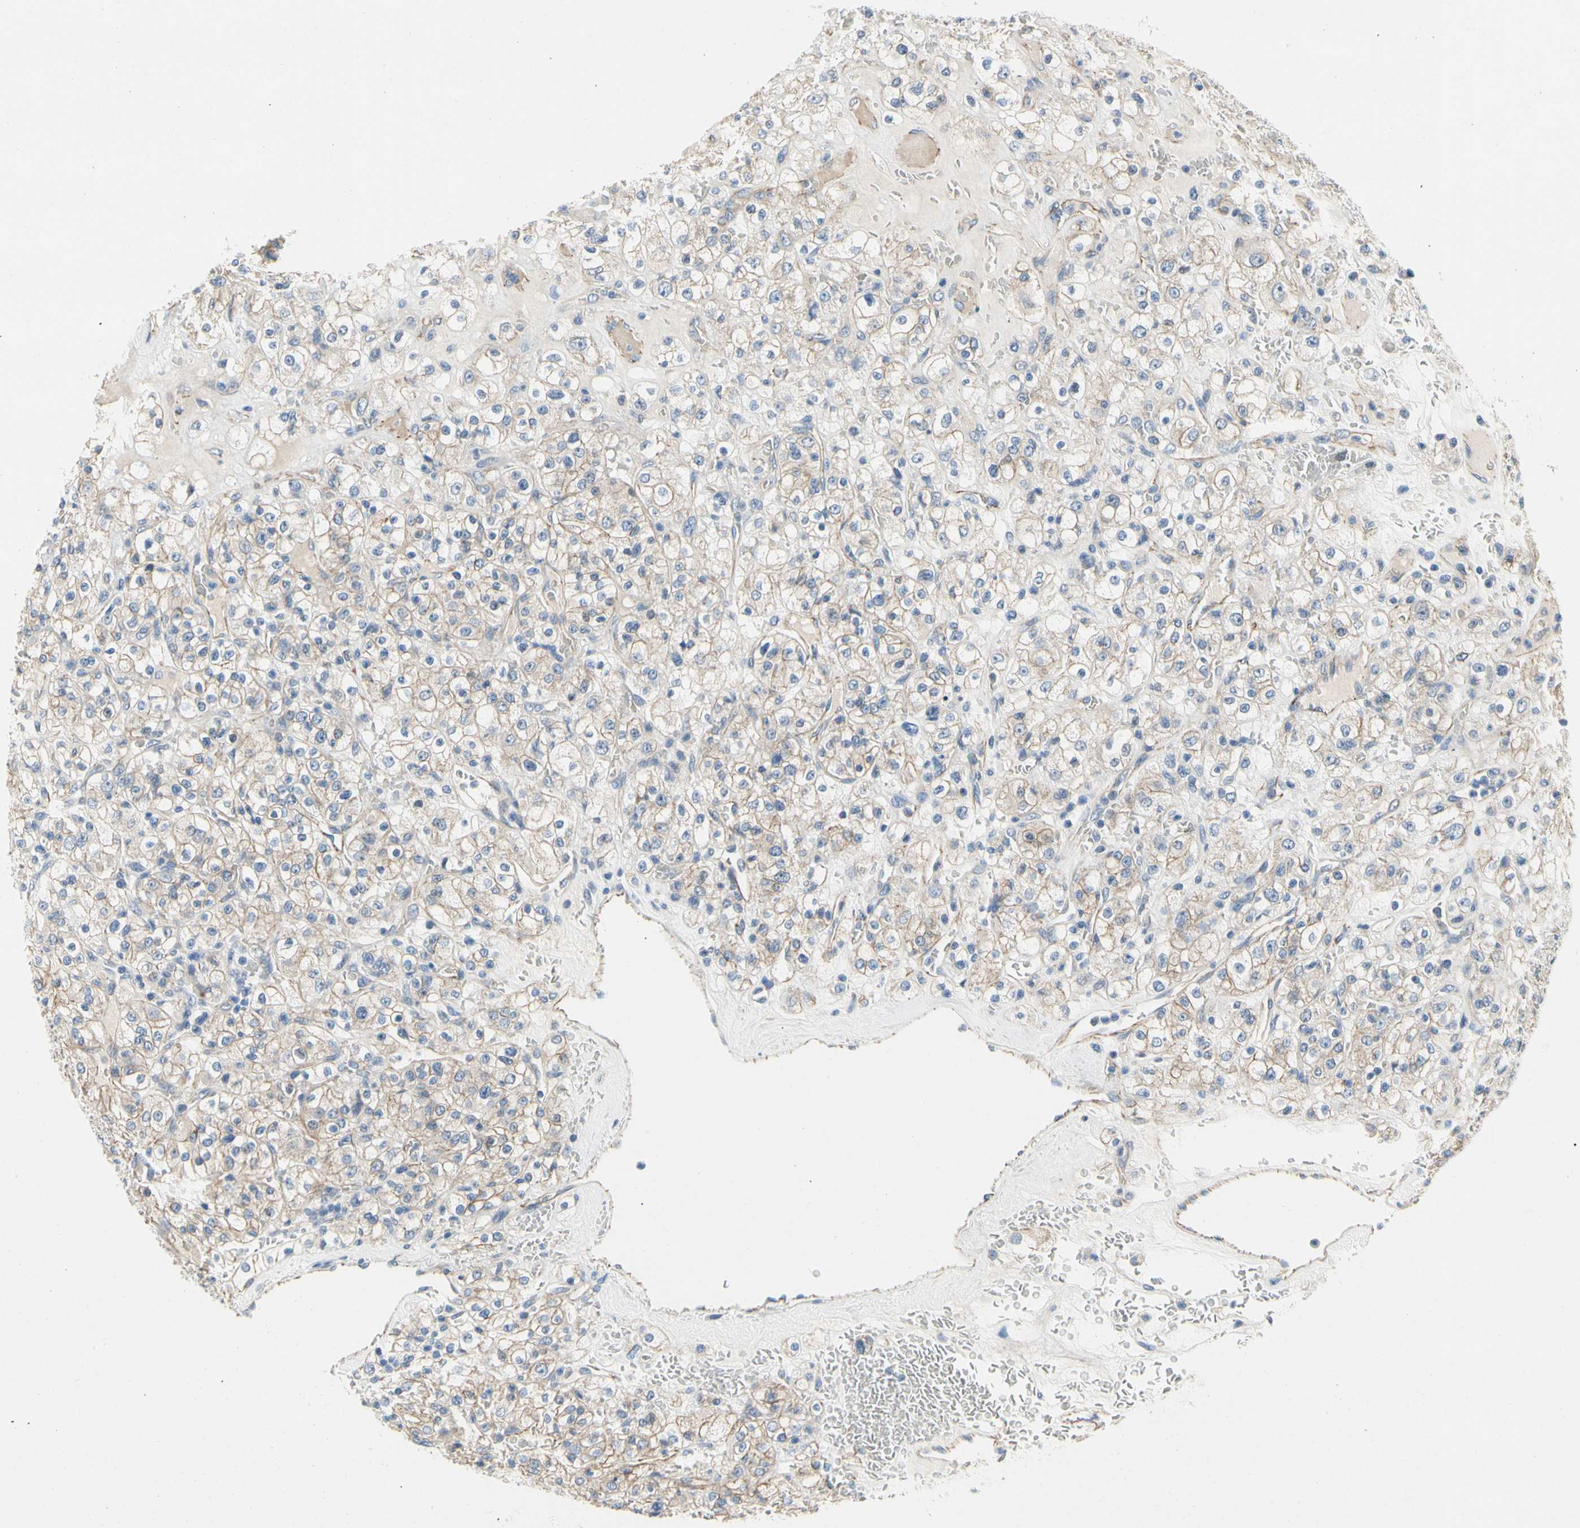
{"staining": {"intensity": "weak", "quantity": "25%-75%", "location": "cytoplasmic/membranous"}, "tissue": "renal cancer", "cell_type": "Tumor cells", "image_type": "cancer", "snomed": [{"axis": "morphology", "description": "Normal tissue, NOS"}, {"axis": "morphology", "description": "Adenocarcinoma, NOS"}, {"axis": "topography", "description": "Kidney"}], "caption": "Approximately 25%-75% of tumor cells in renal adenocarcinoma reveal weak cytoplasmic/membranous protein expression as visualized by brown immunohistochemical staining.", "gene": "LGR6", "patient": {"sex": "female", "age": 72}}